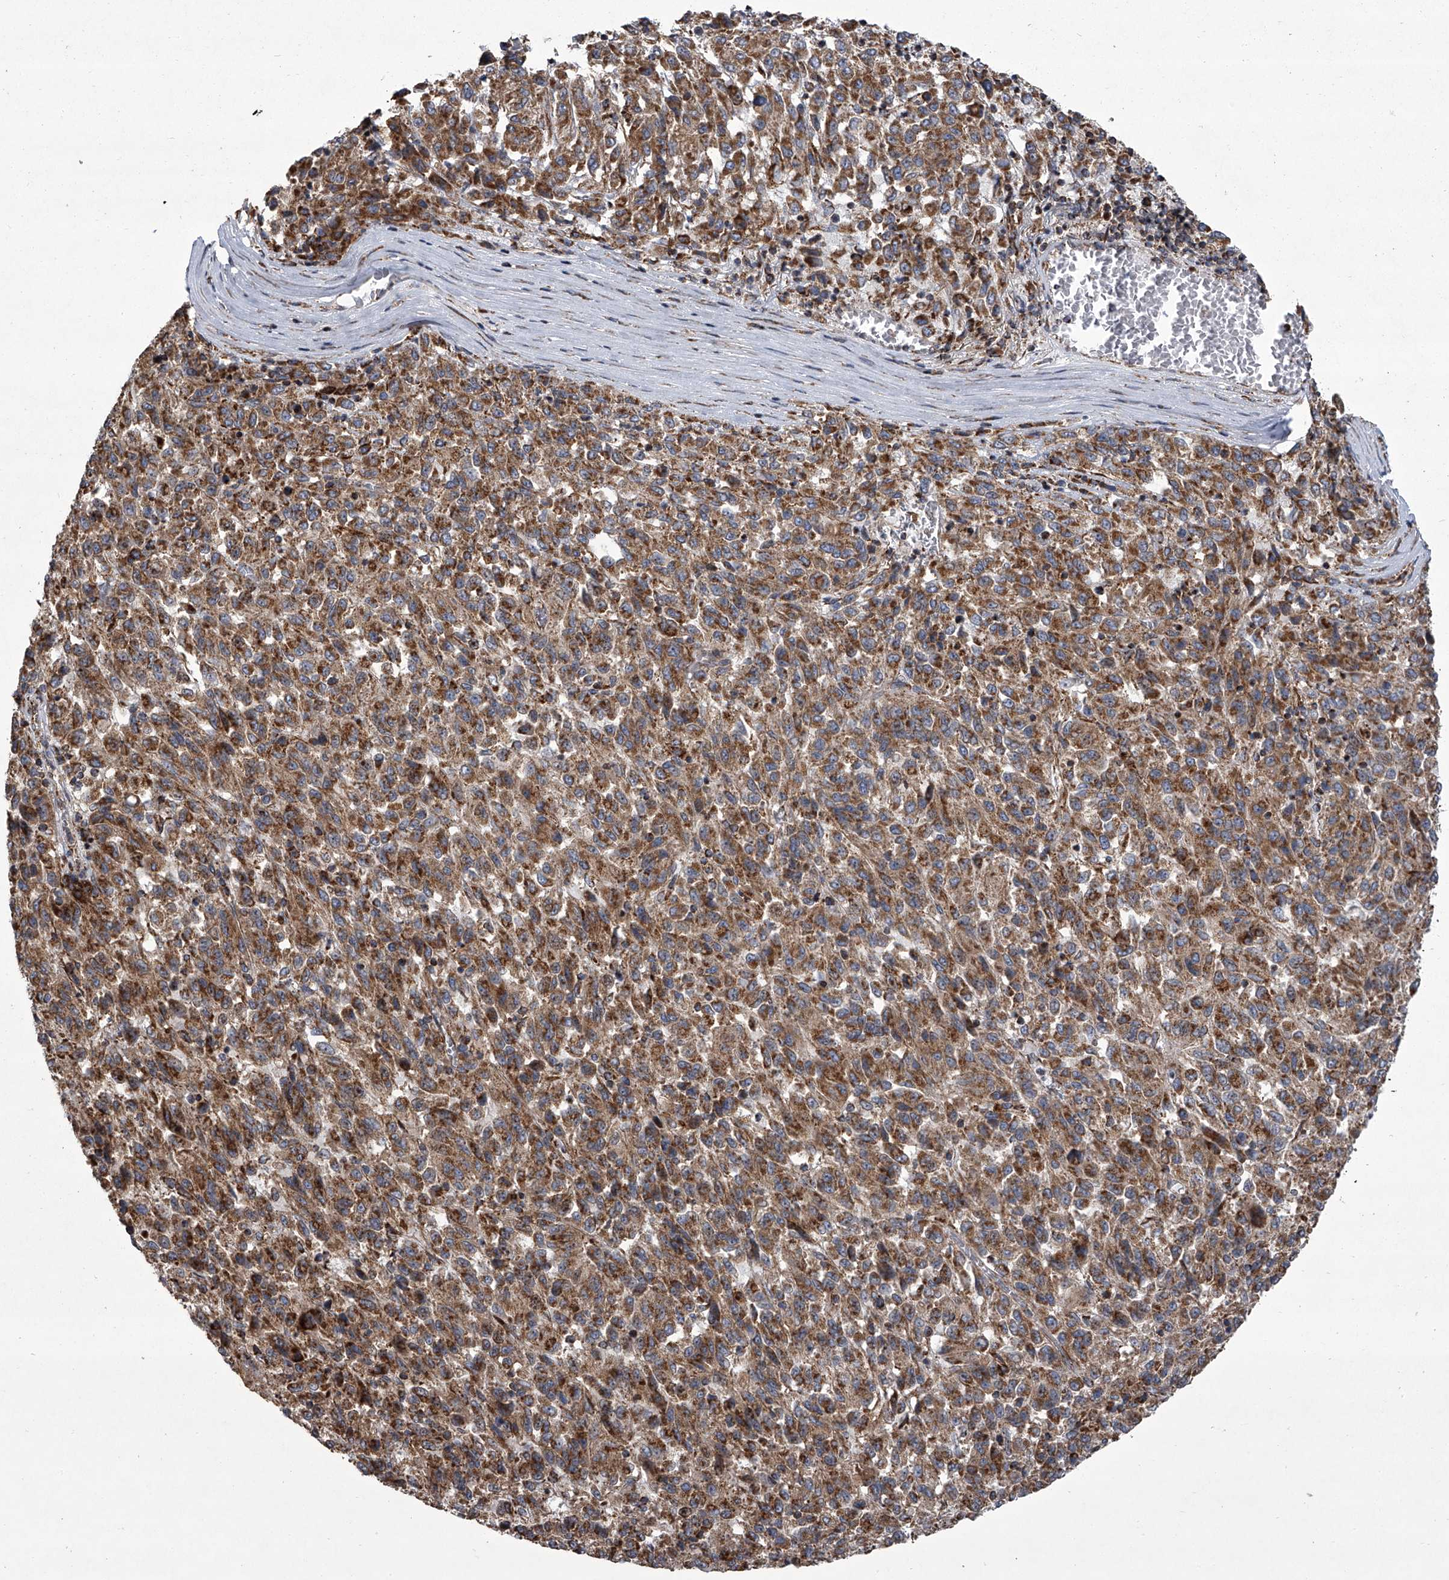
{"staining": {"intensity": "moderate", "quantity": ">75%", "location": "cytoplasmic/membranous"}, "tissue": "melanoma", "cell_type": "Tumor cells", "image_type": "cancer", "snomed": [{"axis": "morphology", "description": "Malignant melanoma, Metastatic site"}, {"axis": "topography", "description": "Lung"}], "caption": "Immunohistochemistry (IHC) of human melanoma shows medium levels of moderate cytoplasmic/membranous staining in approximately >75% of tumor cells.", "gene": "ZC3H15", "patient": {"sex": "male", "age": 64}}